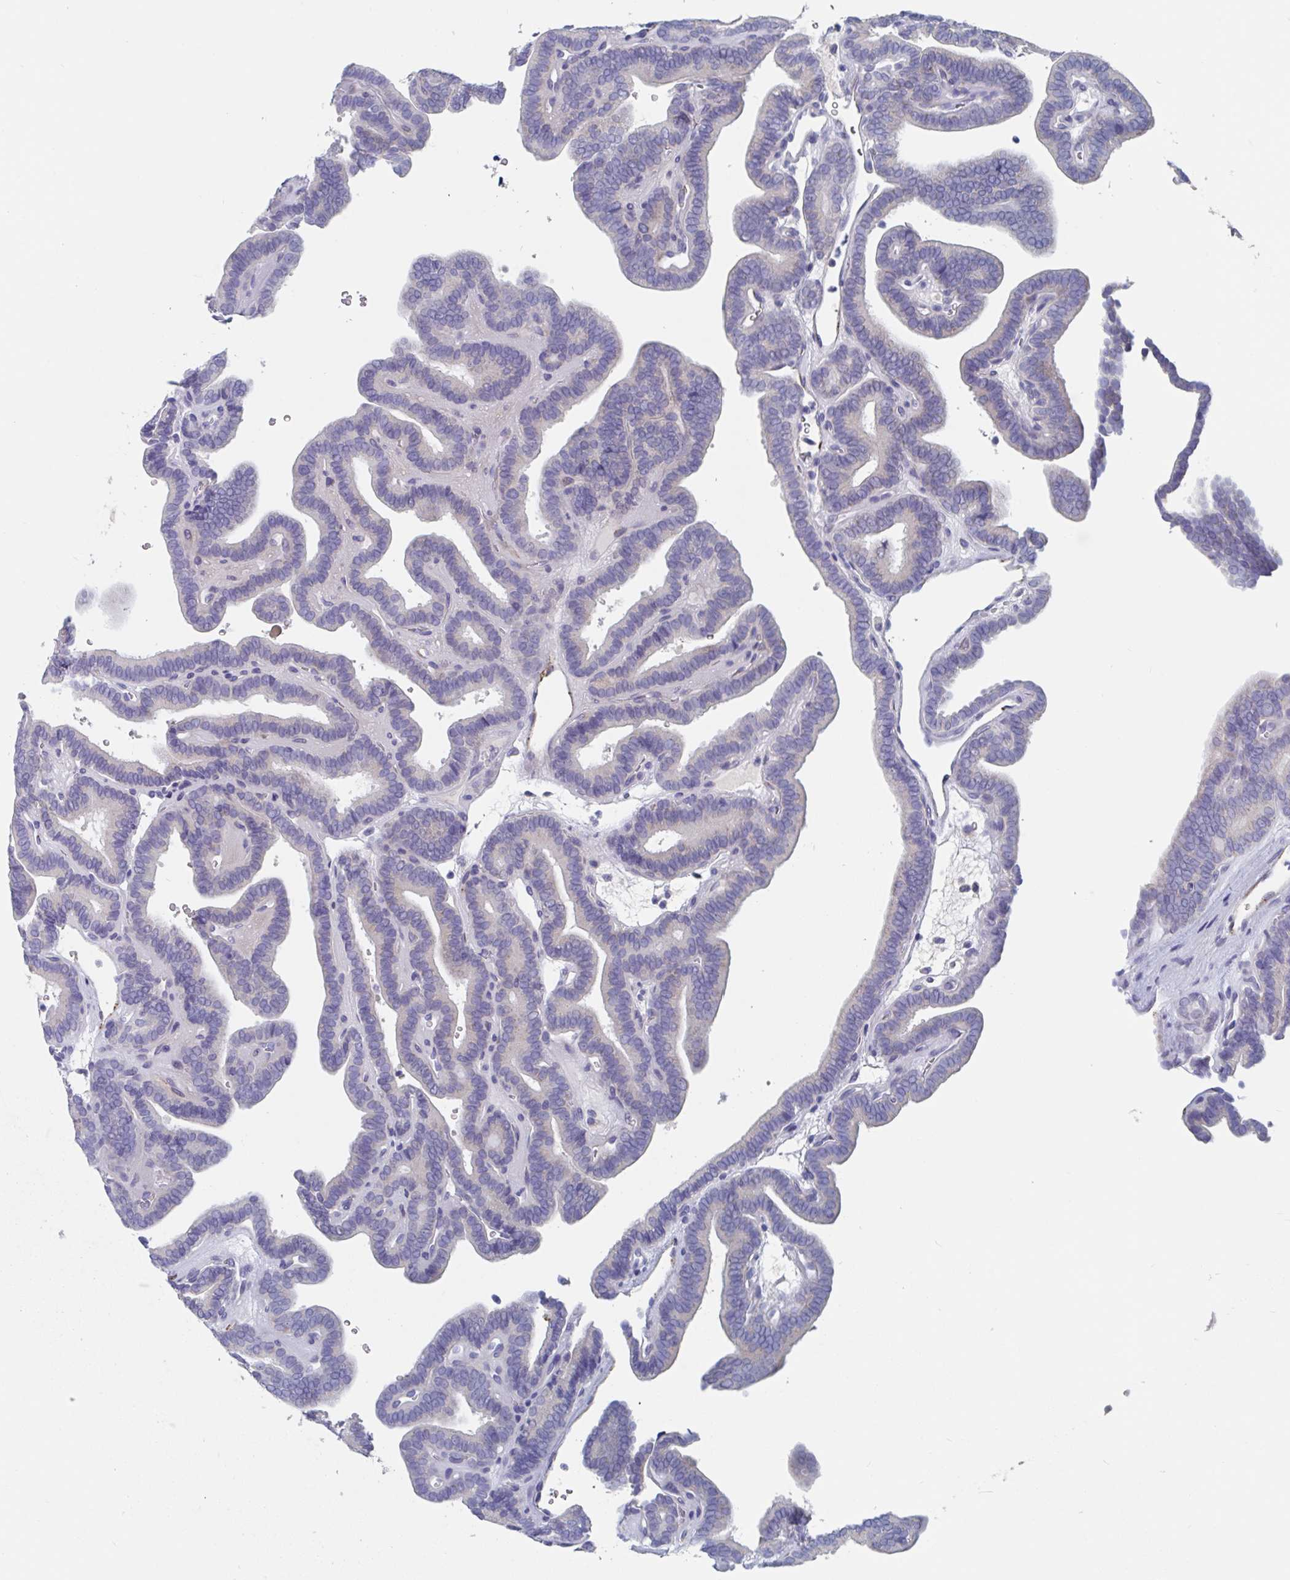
{"staining": {"intensity": "negative", "quantity": "none", "location": "none"}, "tissue": "thyroid cancer", "cell_type": "Tumor cells", "image_type": "cancer", "snomed": [{"axis": "morphology", "description": "Papillary adenocarcinoma, NOS"}, {"axis": "topography", "description": "Thyroid gland"}], "caption": "Immunohistochemistry (IHC) micrograph of thyroid cancer stained for a protein (brown), which reveals no staining in tumor cells. (DAB immunohistochemistry (IHC) visualized using brightfield microscopy, high magnification).", "gene": "ABHD16A", "patient": {"sex": "female", "age": 21}}